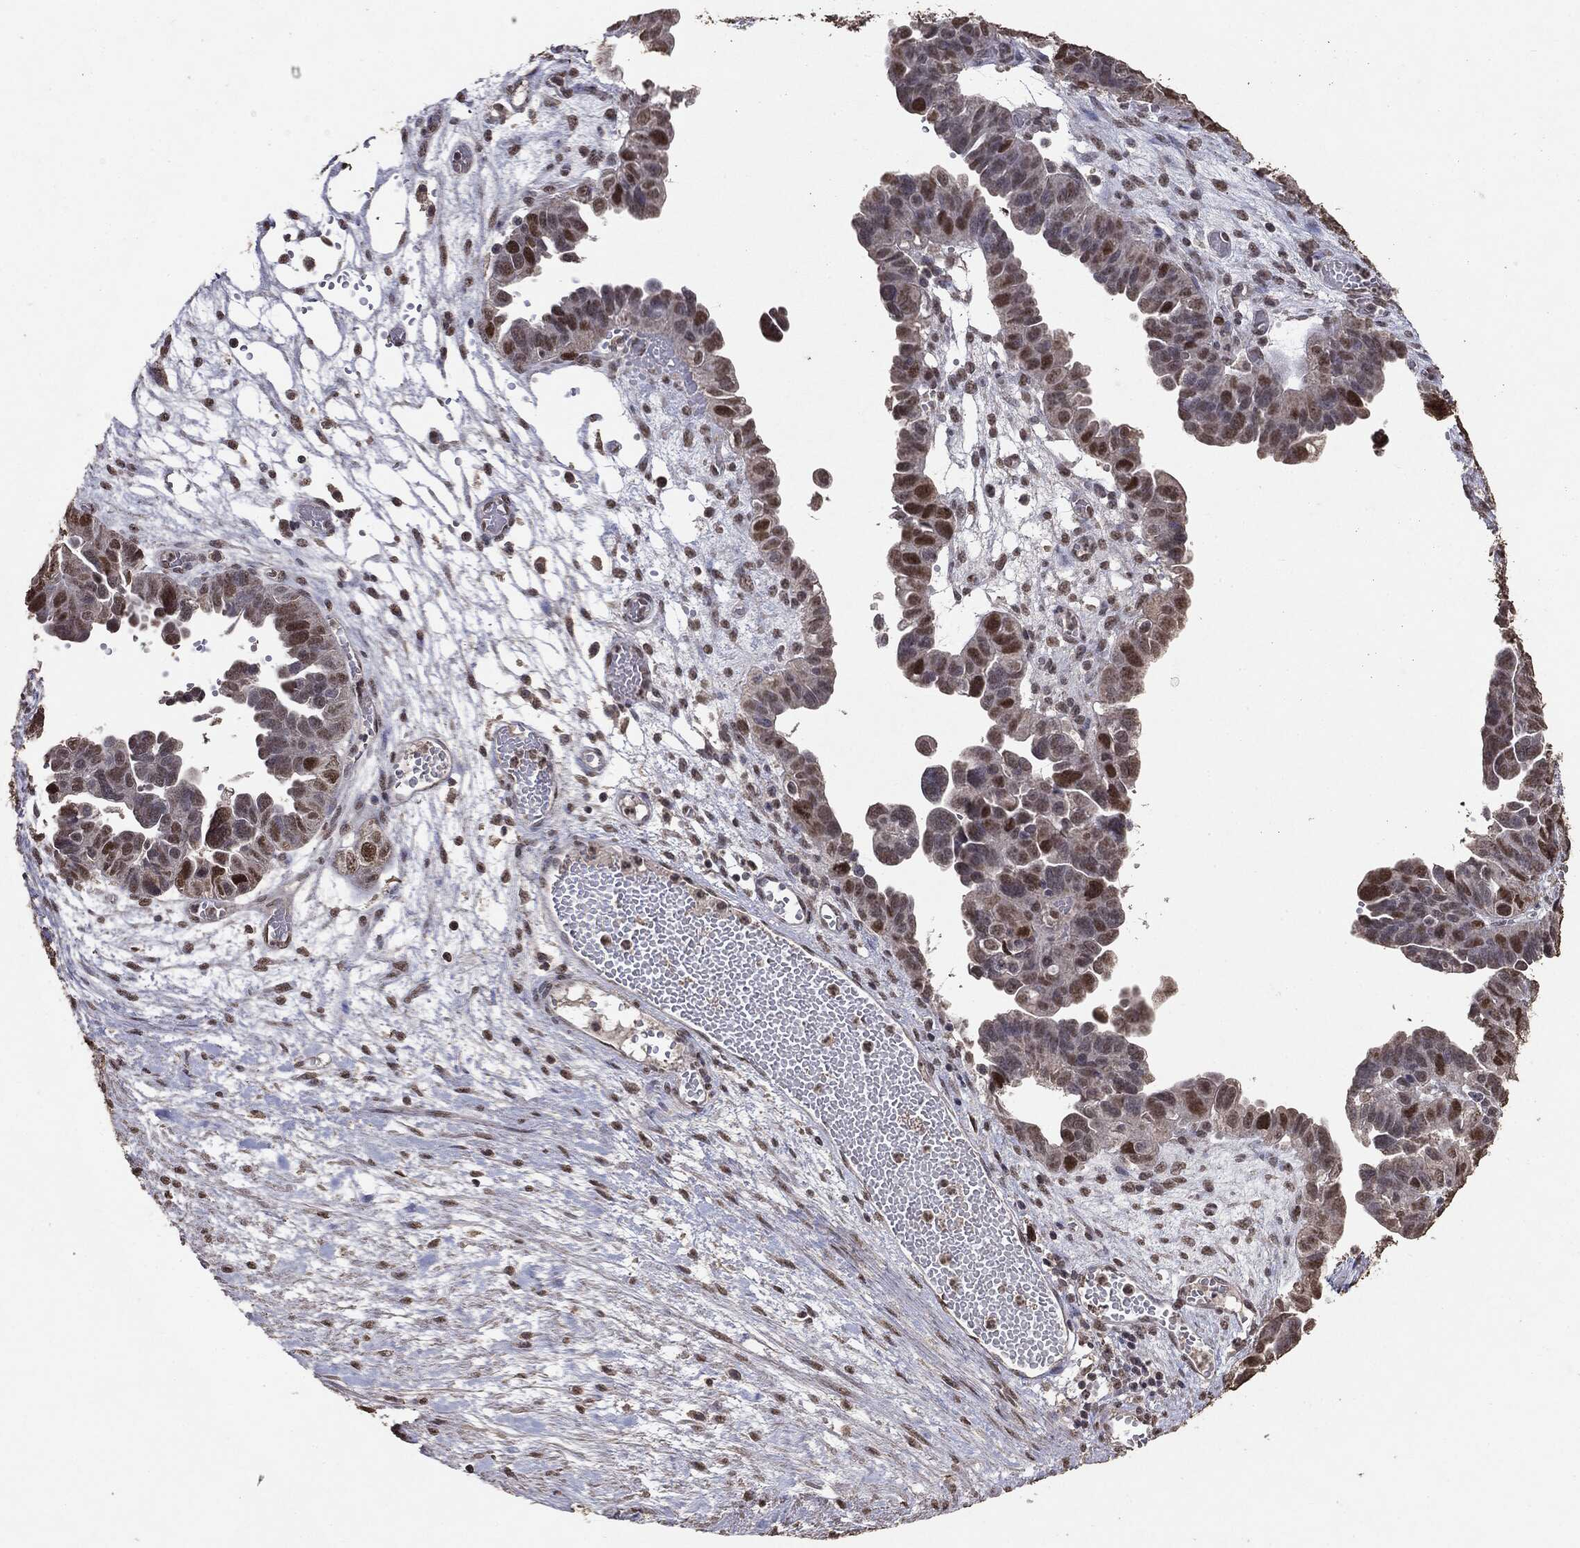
{"staining": {"intensity": "strong", "quantity": "<25%", "location": "nuclear"}, "tissue": "ovarian cancer", "cell_type": "Tumor cells", "image_type": "cancer", "snomed": [{"axis": "morphology", "description": "Cystadenocarcinoma, serous, NOS"}, {"axis": "topography", "description": "Ovary"}], "caption": "This micrograph demonstrates ovarian cancer stained with IHC to label a protein in brown. The nuclear of tumor cells show strong positivity for the protein. Nuclei are counter-stained blue.", "gene": "RAD18", "patient": {"sex": "female", "age": 64}}